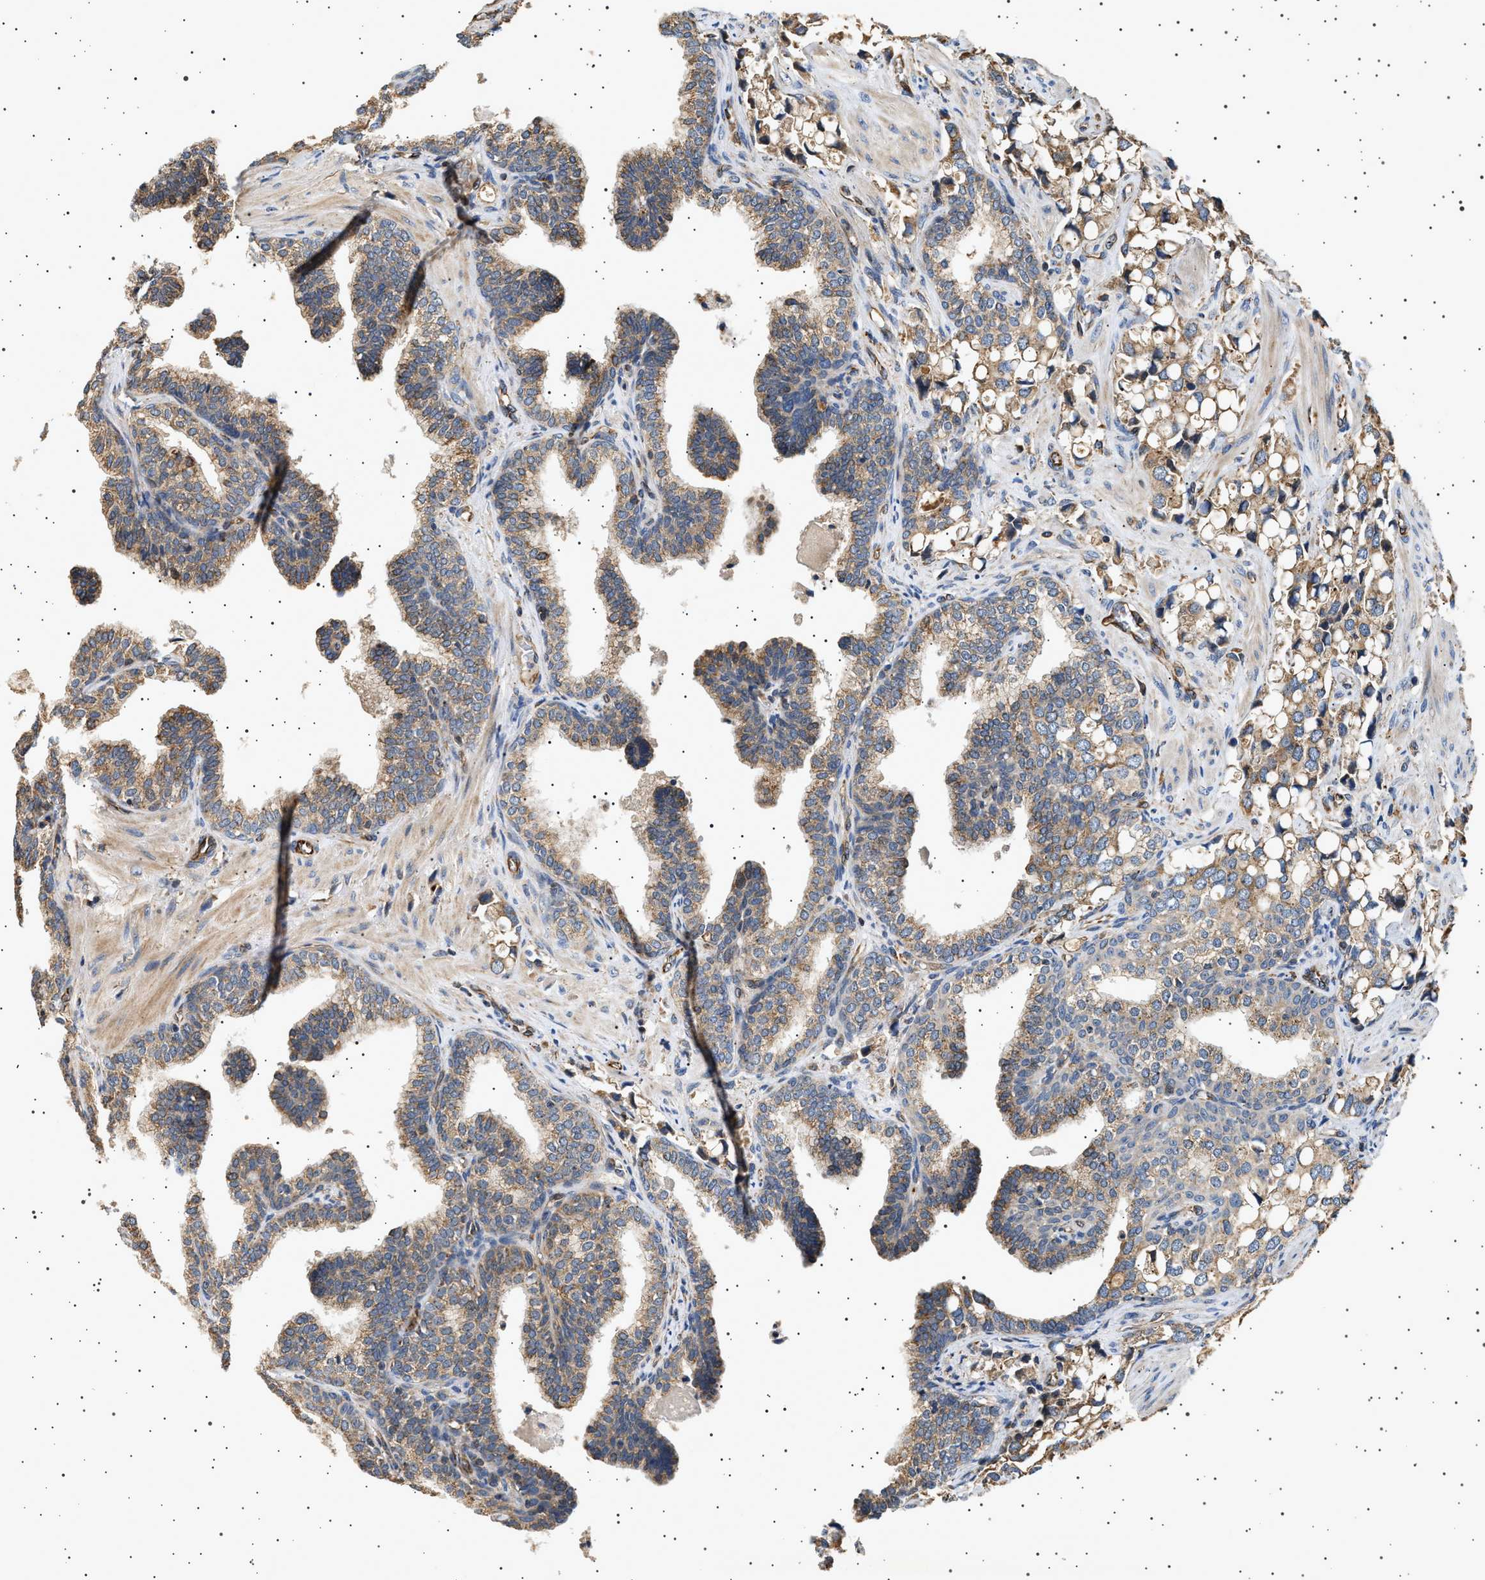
{"staining": {"intensity": "moderate", "quantity": ">75%", "location": "cytoplasmic/membranous"}, "tissue": "prostate cancer", "cell_type": "Tumor cells", "image_type": "cancer", "snomed": [{"axis": "morphology", "description": "Adenocarcinoma, High grade"}, {"axis": "topography", "description": "Prostate"}], "caption": "Prostate cancer stained for a protein displays moderate cytoplasmic/membranous positivity in tumor cells. The staining is performed using DAB (3,3'-diaminobenzidine) brown chromogen to label protein expression. The nuclei are counter-stained blue using hematoxylin.", "gene": "TRUB2", "patient": {"sex": "male", "age": 52}}